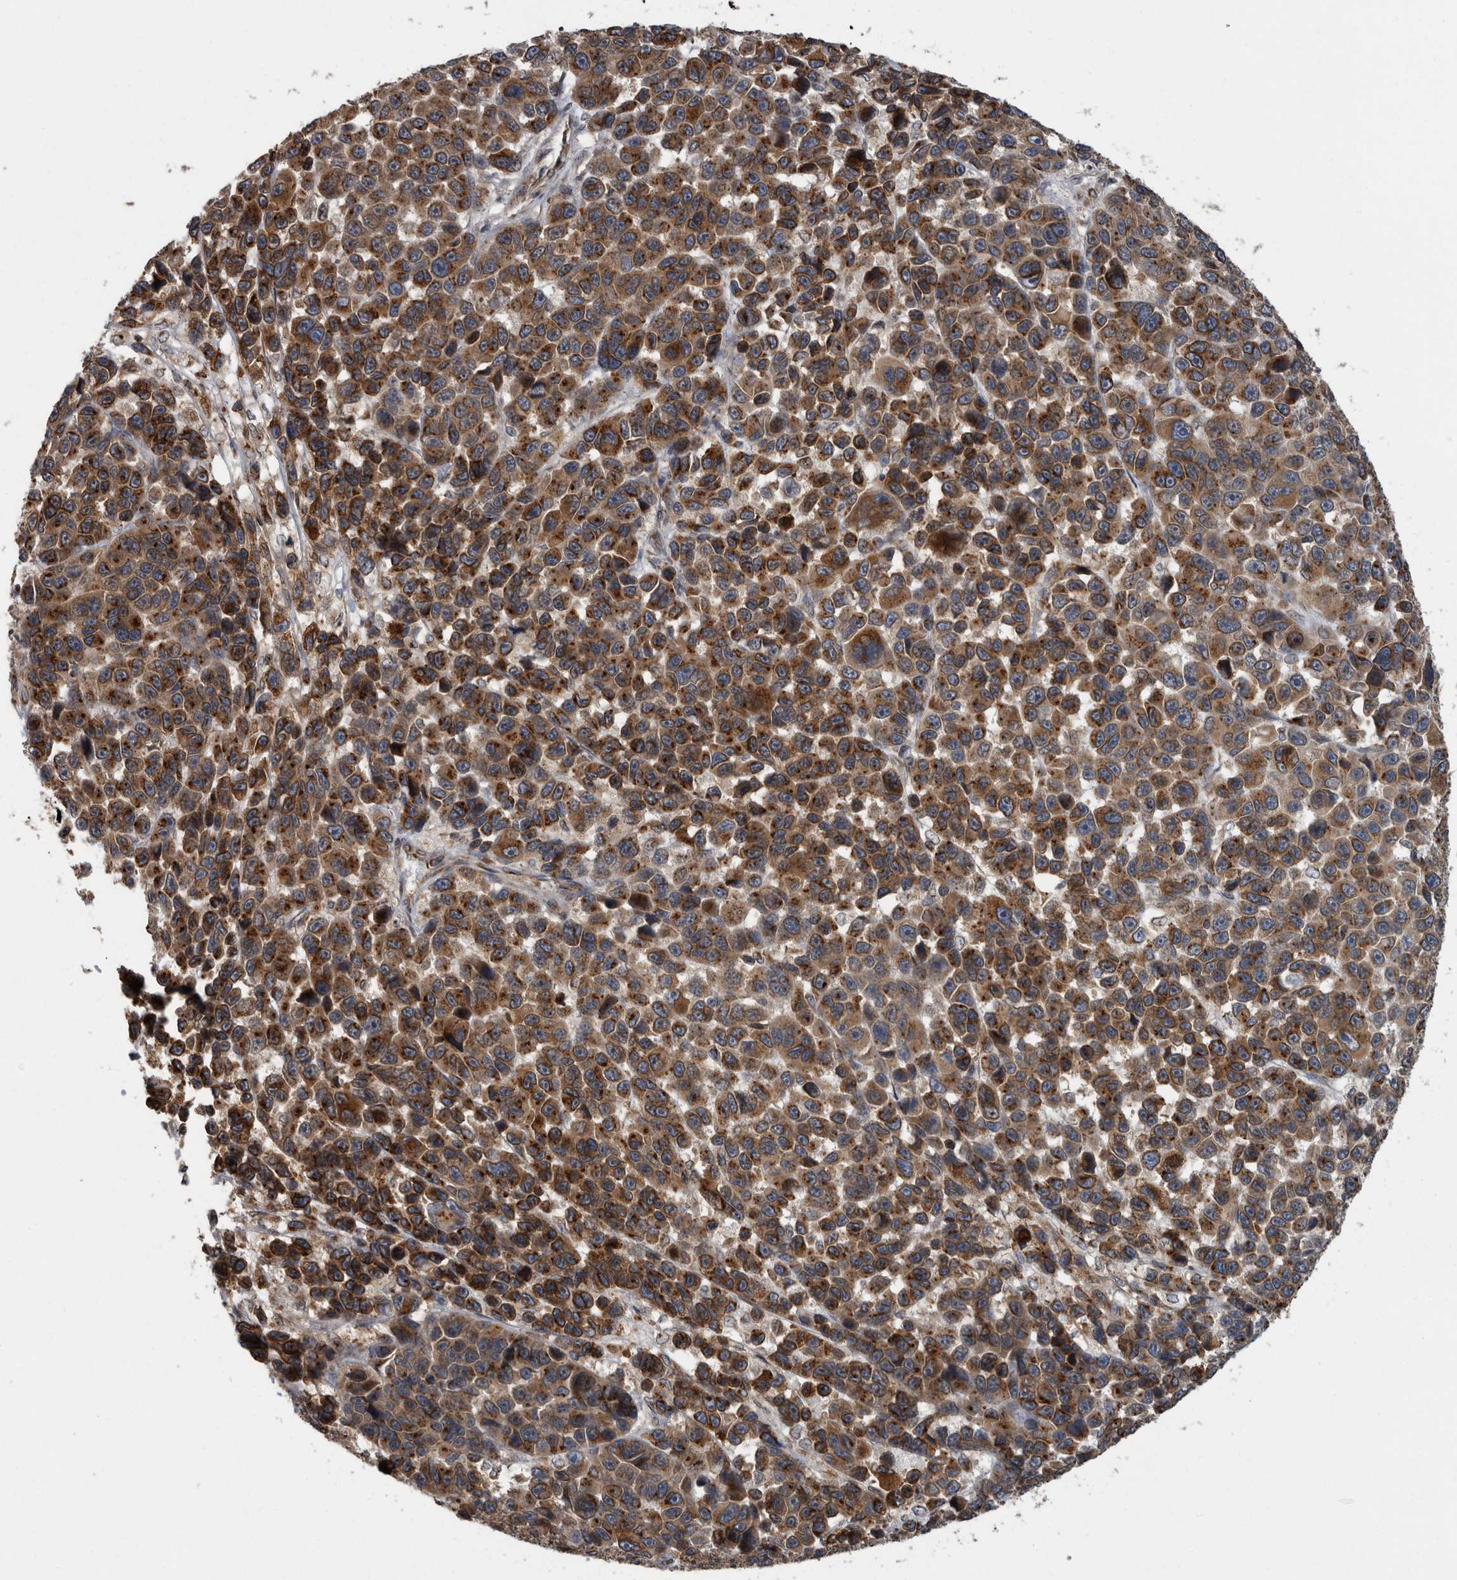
{"staining": {"intensity": "strong", "quantity": ">75%", "location": "cytoplasmic/membranous"}, "tissue": "melanoma", "cell_type": "Tumor cells", "image_type": "cancer", "snomed": [{"axis": "morphology", "description": "Malignant melanoma, NOS"}, {"axis": "topography", "description": "Skin"}], "caption": "Protein staining of melanoma tissue shows strong cytoplasmic/membranous expression in about >75% of tumor cells.", "gene": "LMAN2L", "patient": {"sex": "male", "age": 53}}